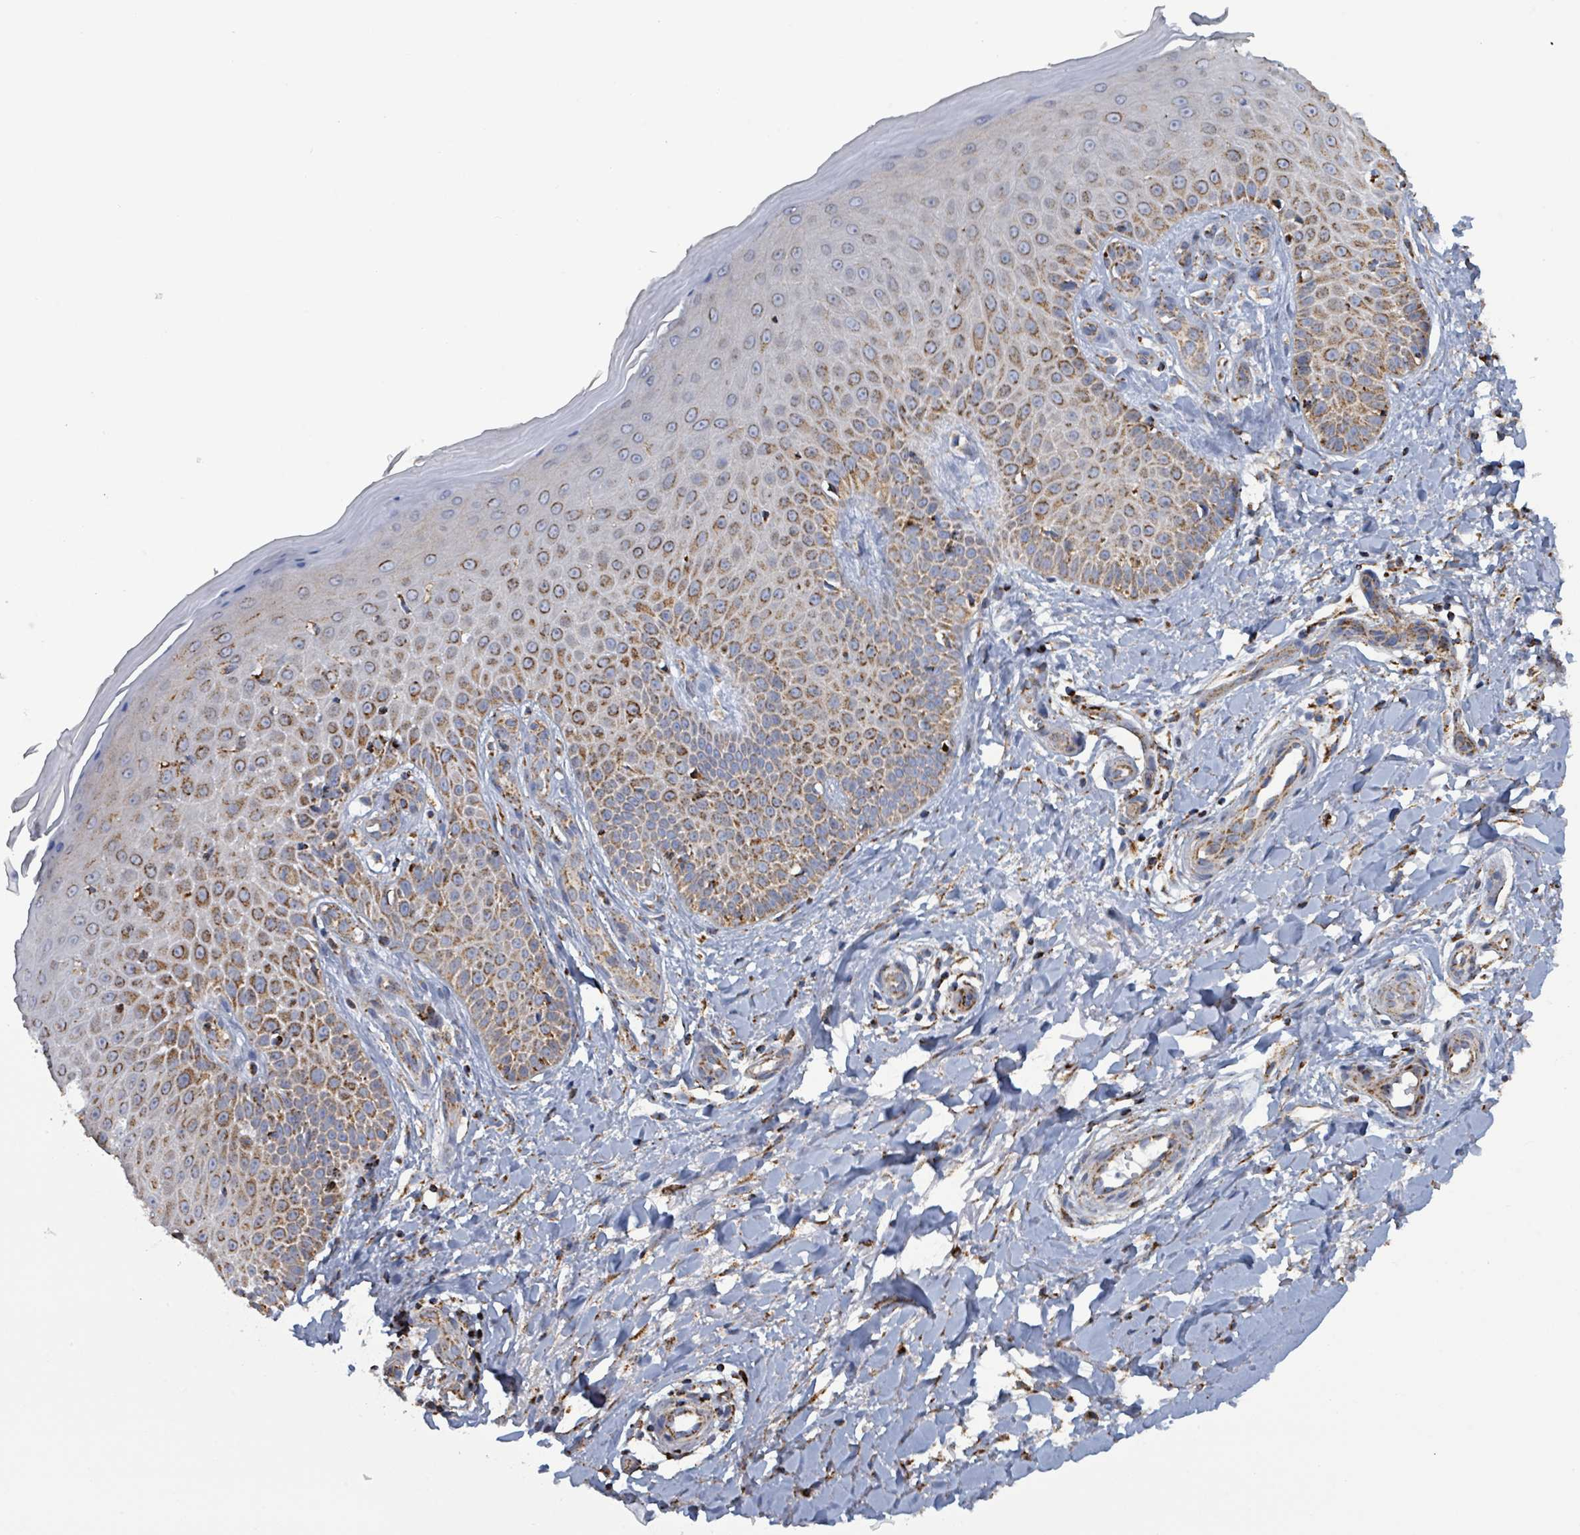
{"staining": {"intensity": "strong", "quantity": ">75%", "location": "cytoplasmic/membranous"}, "tissue": "skin", "cell_type": "Fibroblasts", "image_type": "normal", "snomed": [{"axis": "morphology", "description": "Normal tissue, NOS"}, {"axis": "topography", "description": "Skin"}], "caption": "Benign skin demonstrates strong cytoplasmic/membranous staining in approximately >75% of fibroblasts, visualized by immunohistochemistry. (DAB (3,3'-diaminobenzidine) = brown stain, brightfield microscopy at high magnification).", "gene": "SUCLG2", "patient": {"sex": "male", "age": 81}}